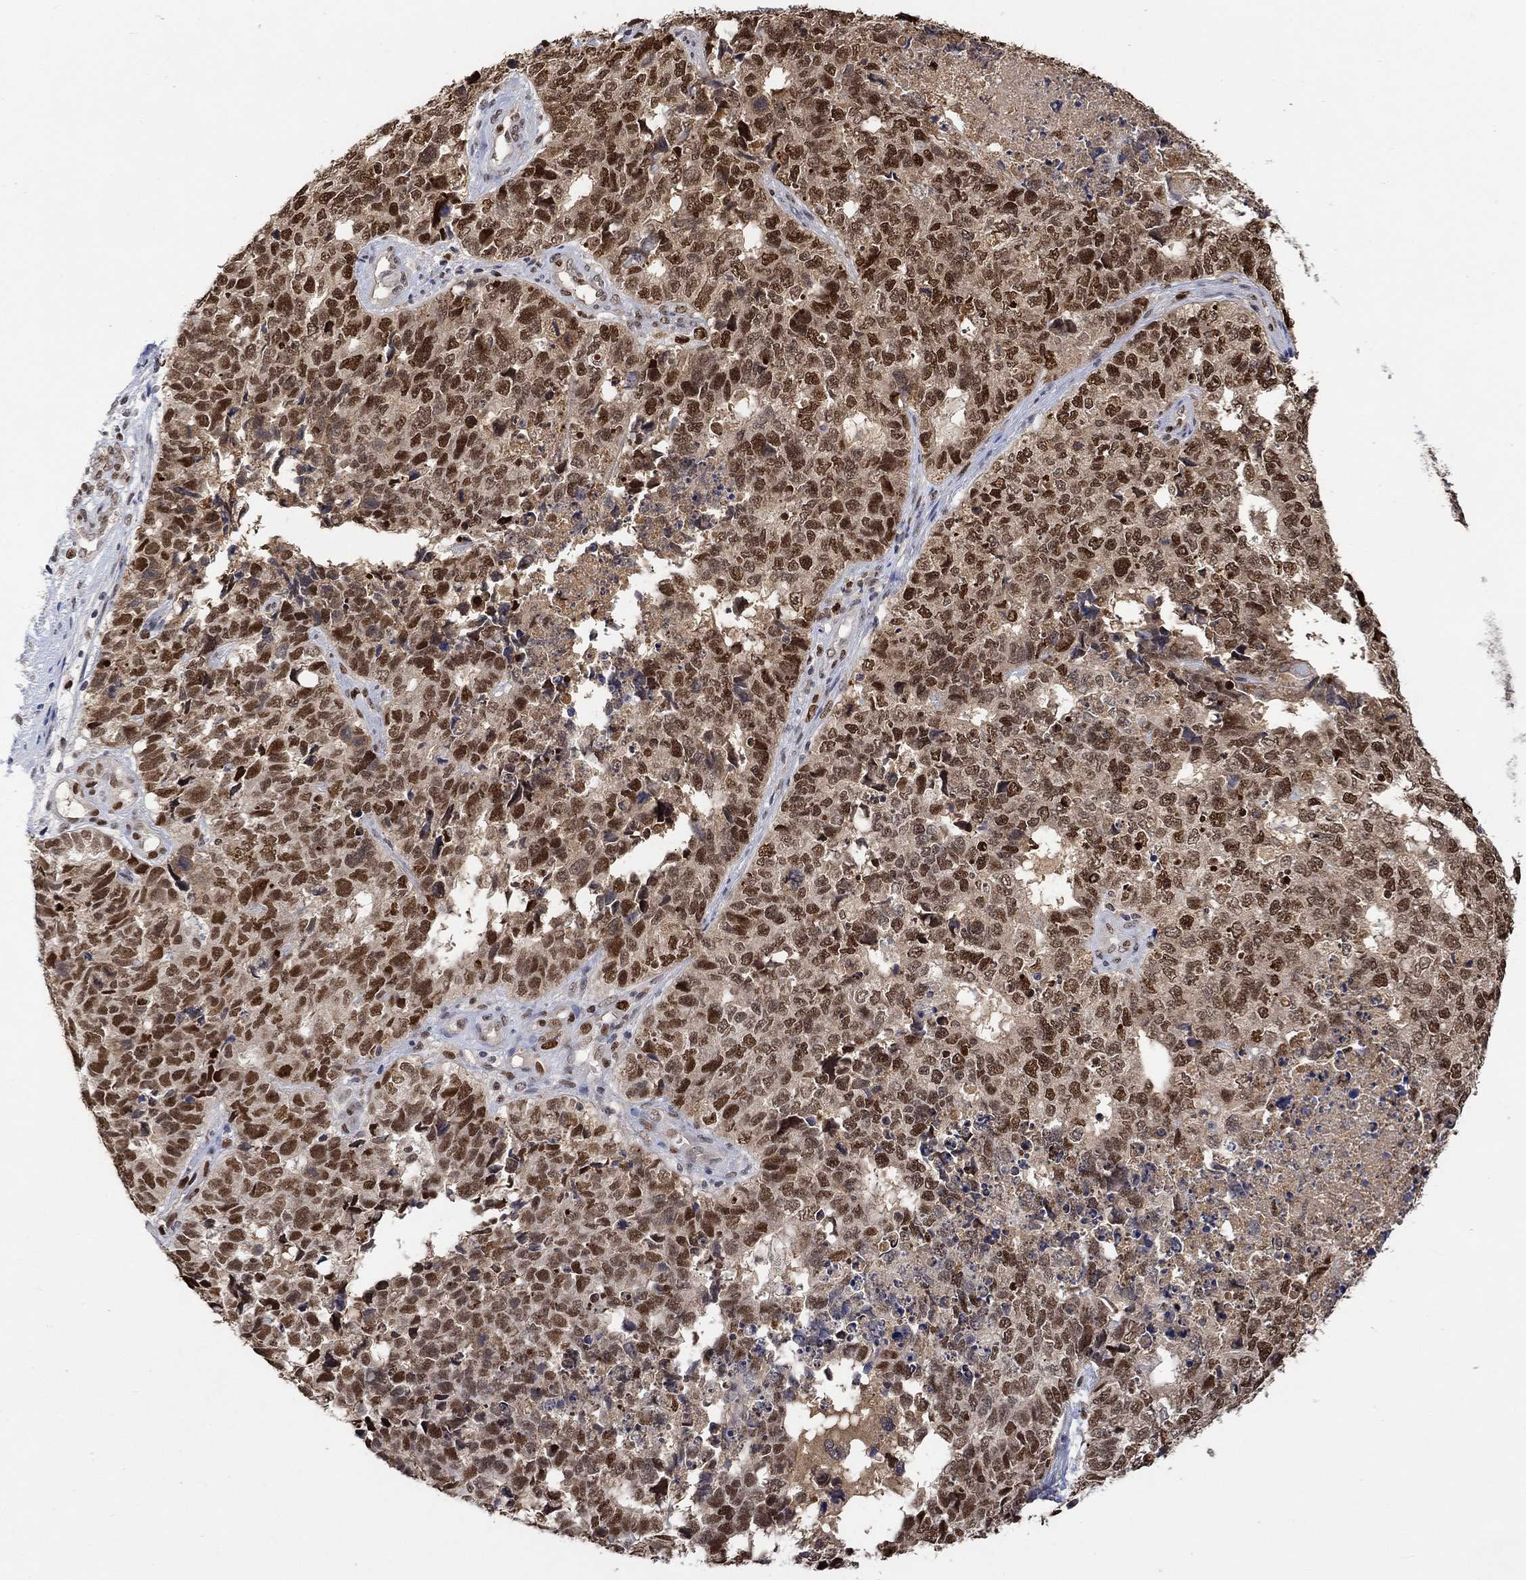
{"staining": {"intensity": "moderate", "quantity": ">75%", "location": "nuclear"}, "tissue": "cervical cancer", "cell_type": "Tumor cells", "image_type": "cancer", "snomed": [{"axis": "morphology", "description": "Squamous cell carcinoma, NOS"}, {"axis": "topography", "description": "Cervix"}], "caption": "Protein analysis of squamous cell carcinoma (cervical) tissue shows moderate nuclear staining in approximately >75% of tumor cells.", "gene": "RAD54L2", "patient": {"sex": "female", "age": 63}}